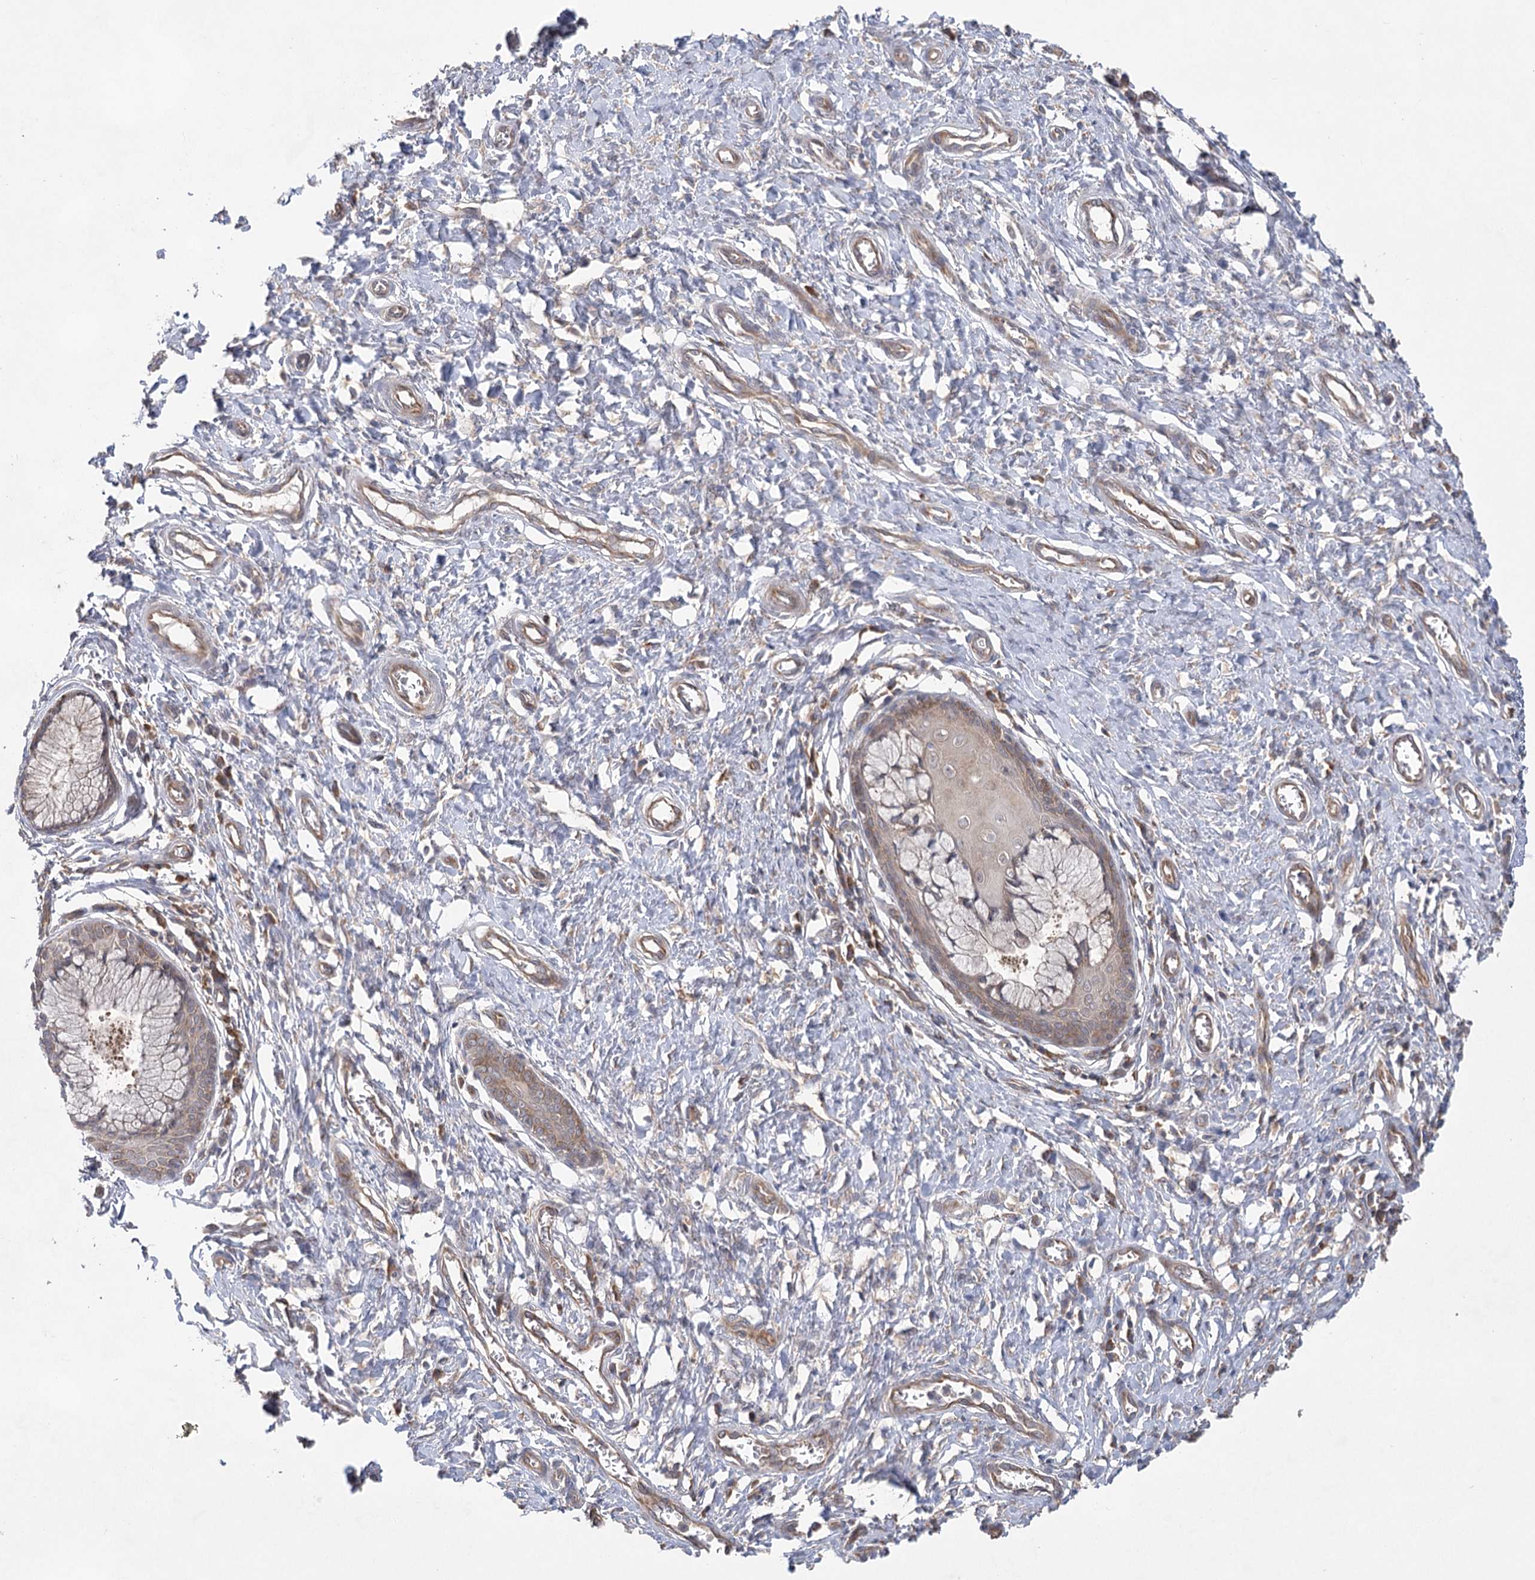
{"staining": {"intensity": "weak", "quantity": "<25%", "location": "cytoplasmic/membranous"}, "tissue": "cervix", "cell_type": "Glandular cells", "image_type": "normal", "snomed": [{"axis": "morphology", "description": "Normal tissue, NOS"}, {"axis": "topography", "description": "Cervix"}], "caption": "A high-resolution photomicrograph shows immunohistochemistry staining of unremarkable cervix, which shows no significant staining in glandular cells. The staining is performed using DAB (3,3'-diaminobenzidine) brown chromogen with nuclei counter-stained in using hematoxylin.", "gene": "EIF3A", "patient": {"sex": "female", "age": 55}}